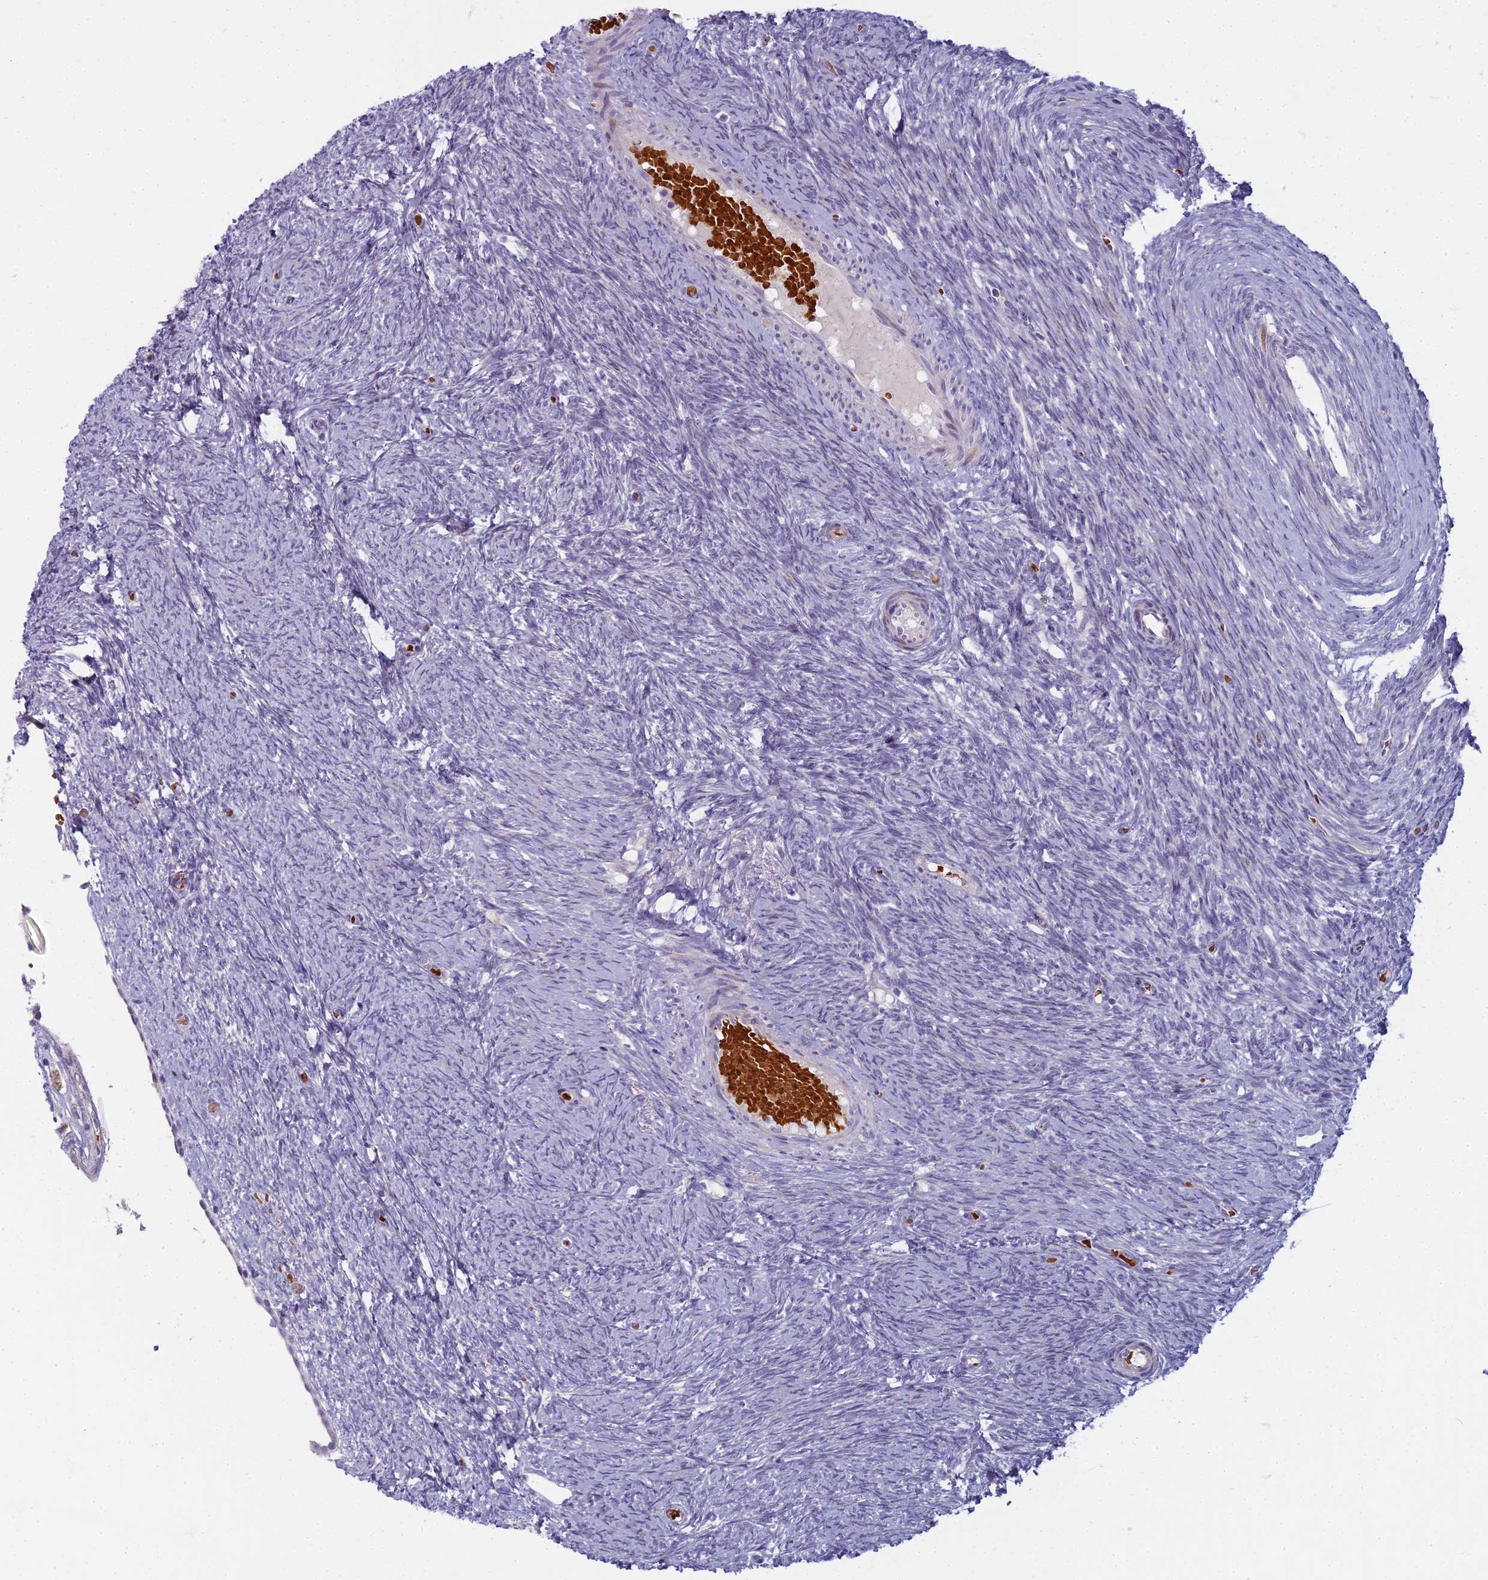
{"staining": {"intensity": "negative", "quantity": "none", "location": "none"}, "tissue": "ovary", "cell_type": "Ovarian stroma cells", "image_type": "normal", "snomed": [{"axis": "morphology", "description": "Normal tissue, NOS"}, {"axis": "topography", "description": "Ovary"}], "caption": "IHC of normal human ovary displays no staining in ovarian stroma cells.", "gene": "ARL15", "patient": {"sex": "female", "age": 44}}